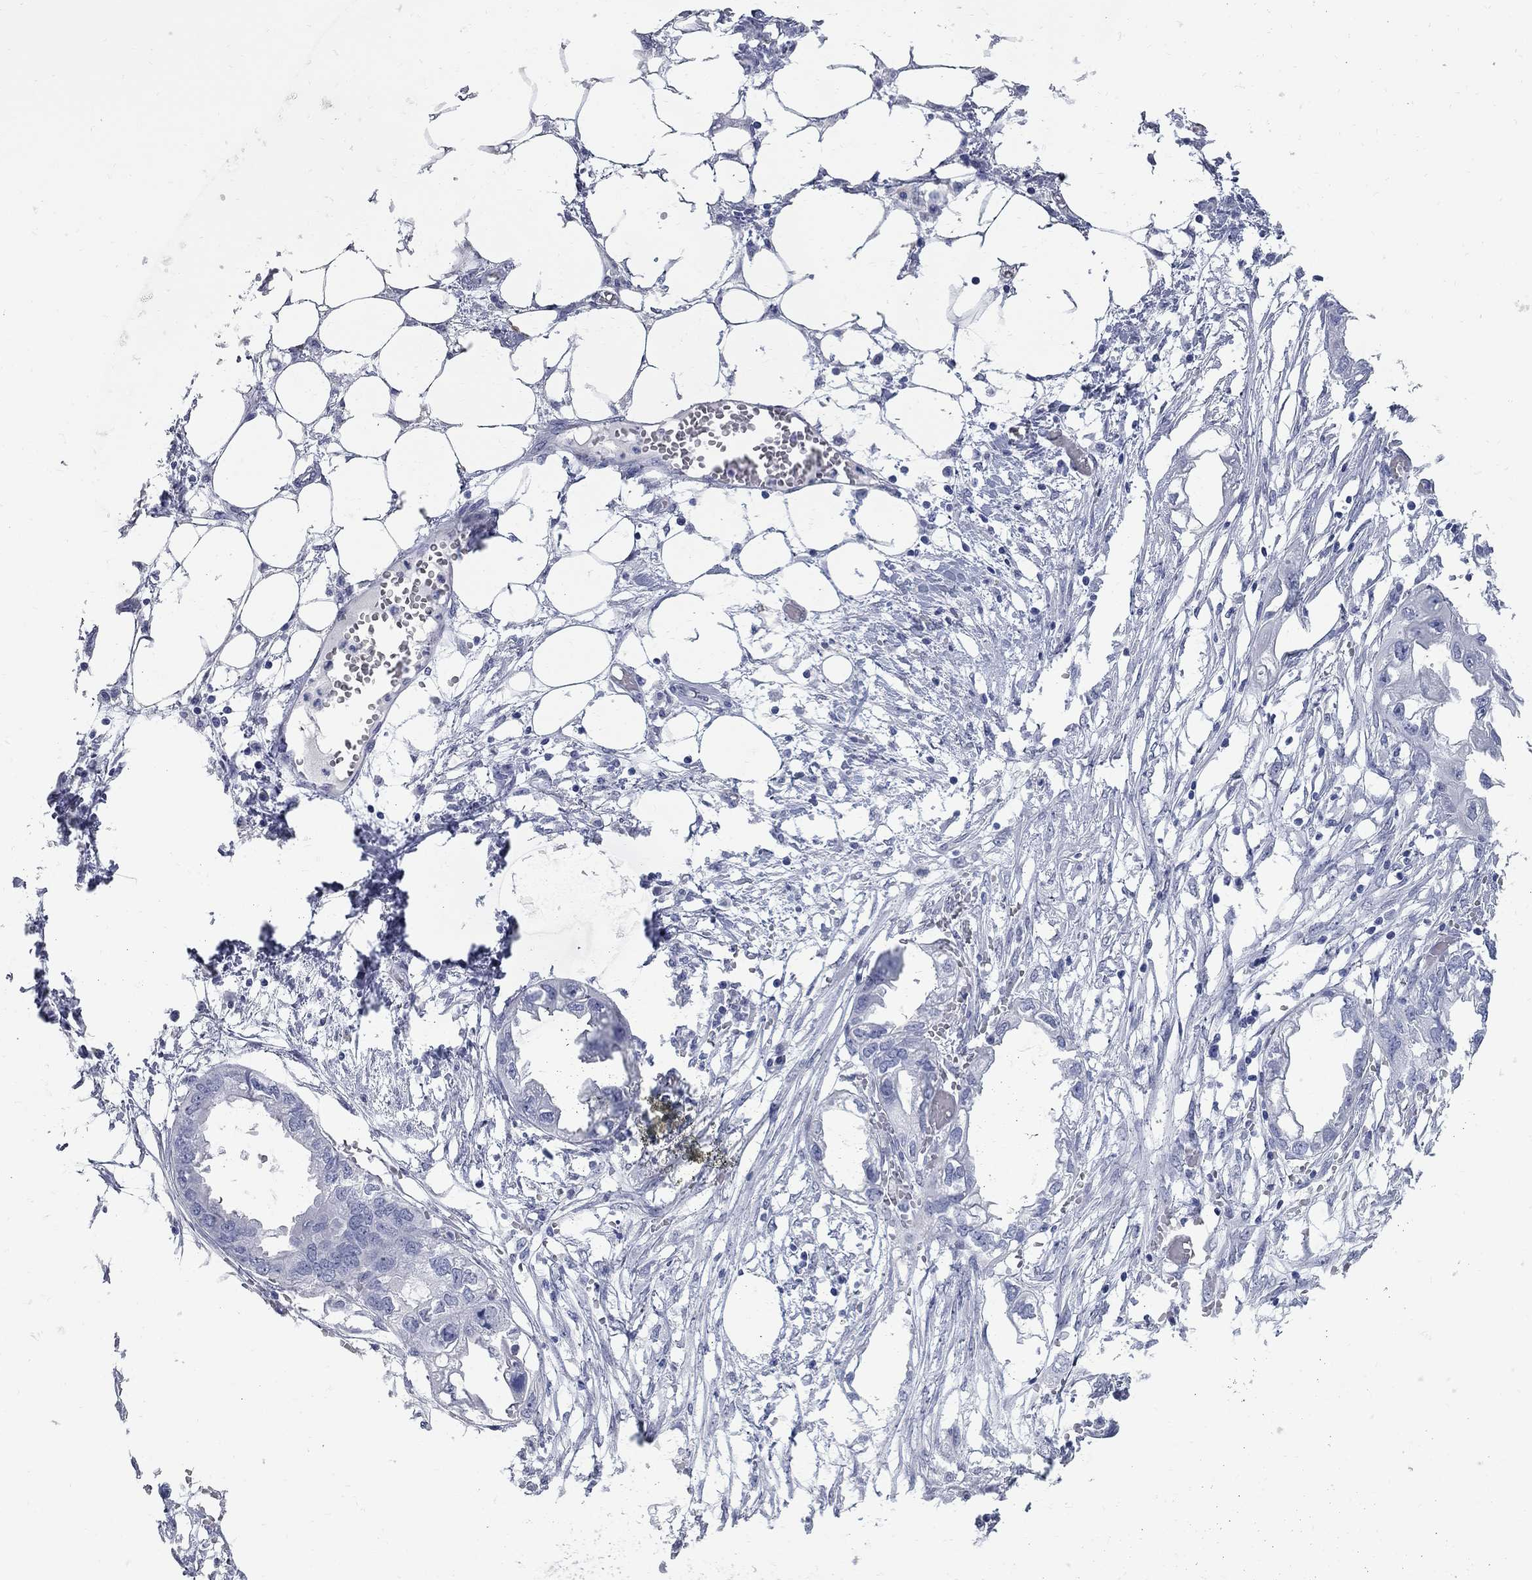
{"staining": {"intensity": "negative", "quantity": "none", "location": "none"}, "tissue": "endometrial cancer", "cell_type": "Tumor cells", "image_type": "cancer", "snomed": [{"axis": "morphology", "description": "Adenocarcinoma, NOS"}, {"axis": "morphology", "description": "Adenocarcinoma, metastatic, NOS"}, {"axis": "topography", "description": "Adipose tissue"}, {"axis": "topography", "description": "Endometrium"}], "caption": "Photomicrograph shows no protein expression in tumor cells of endometrial metastatic adenocarcinoma tissue. (Stains: DAB immunohistochemistry (IHC) with hematoxylin counter stain, Microscopy: brightfield microscopy at high magnification).", "gene": "BPIFB1", "patient": {"sex": "female", "age": 67}}